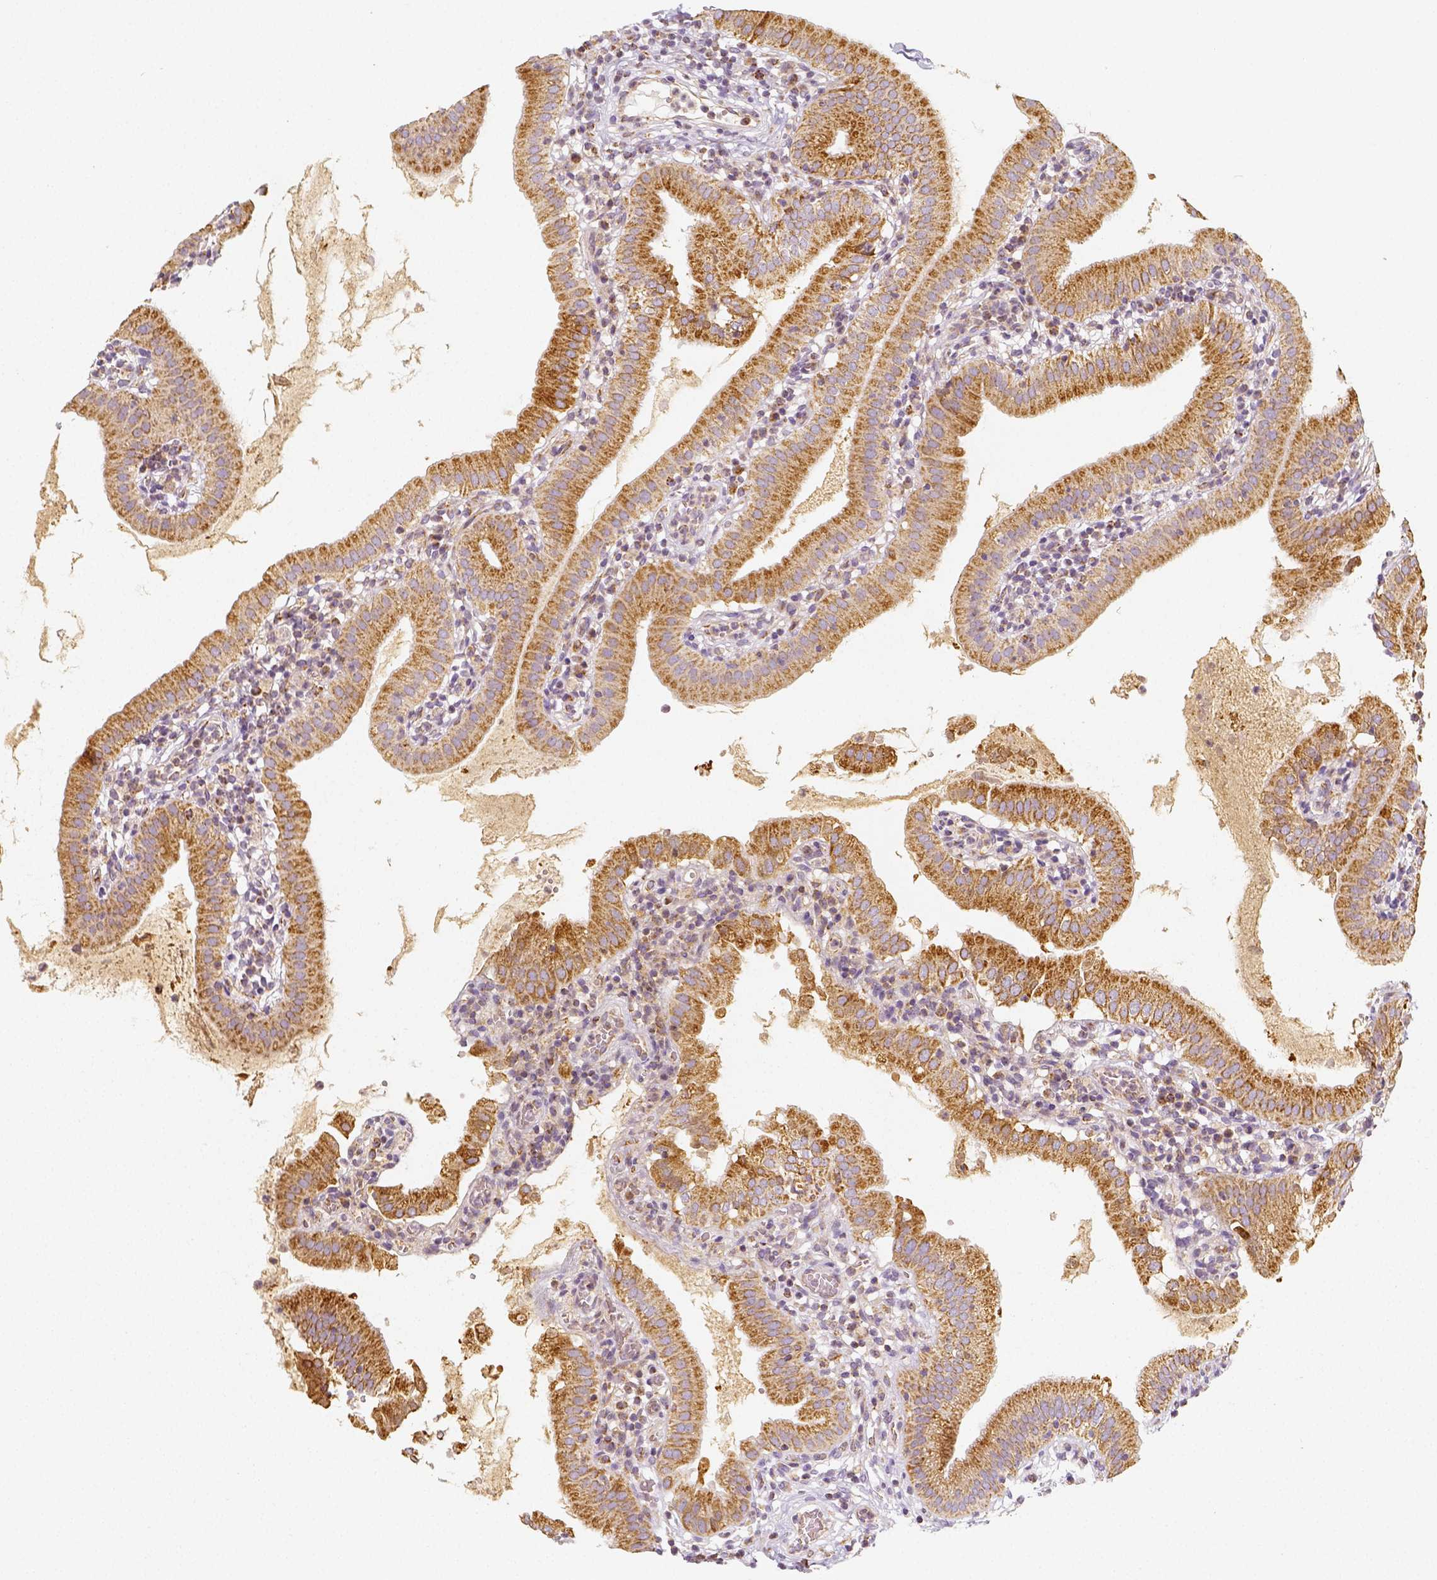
{"staining": {"intensity": "moderate", "quantity": ">75%", "location": "cytoplasmic/membranous"}, "tissue": "gallbladder", "cell_type": "Glandular cells", "image_type": "normal", "snomed": [{"axis": "morphology", "description": "Normal tissue, NOS"}, {"axis": "topography", "description": "Gallbladder"}], "caption": "Human gallbladder stained for a protein (brown) exhibits moderate cytoplasmic/membranous positive staining in about >75% of glandular cells.", "gene": "PGAM5", "patient": {"sex": "female", "age": 65}}